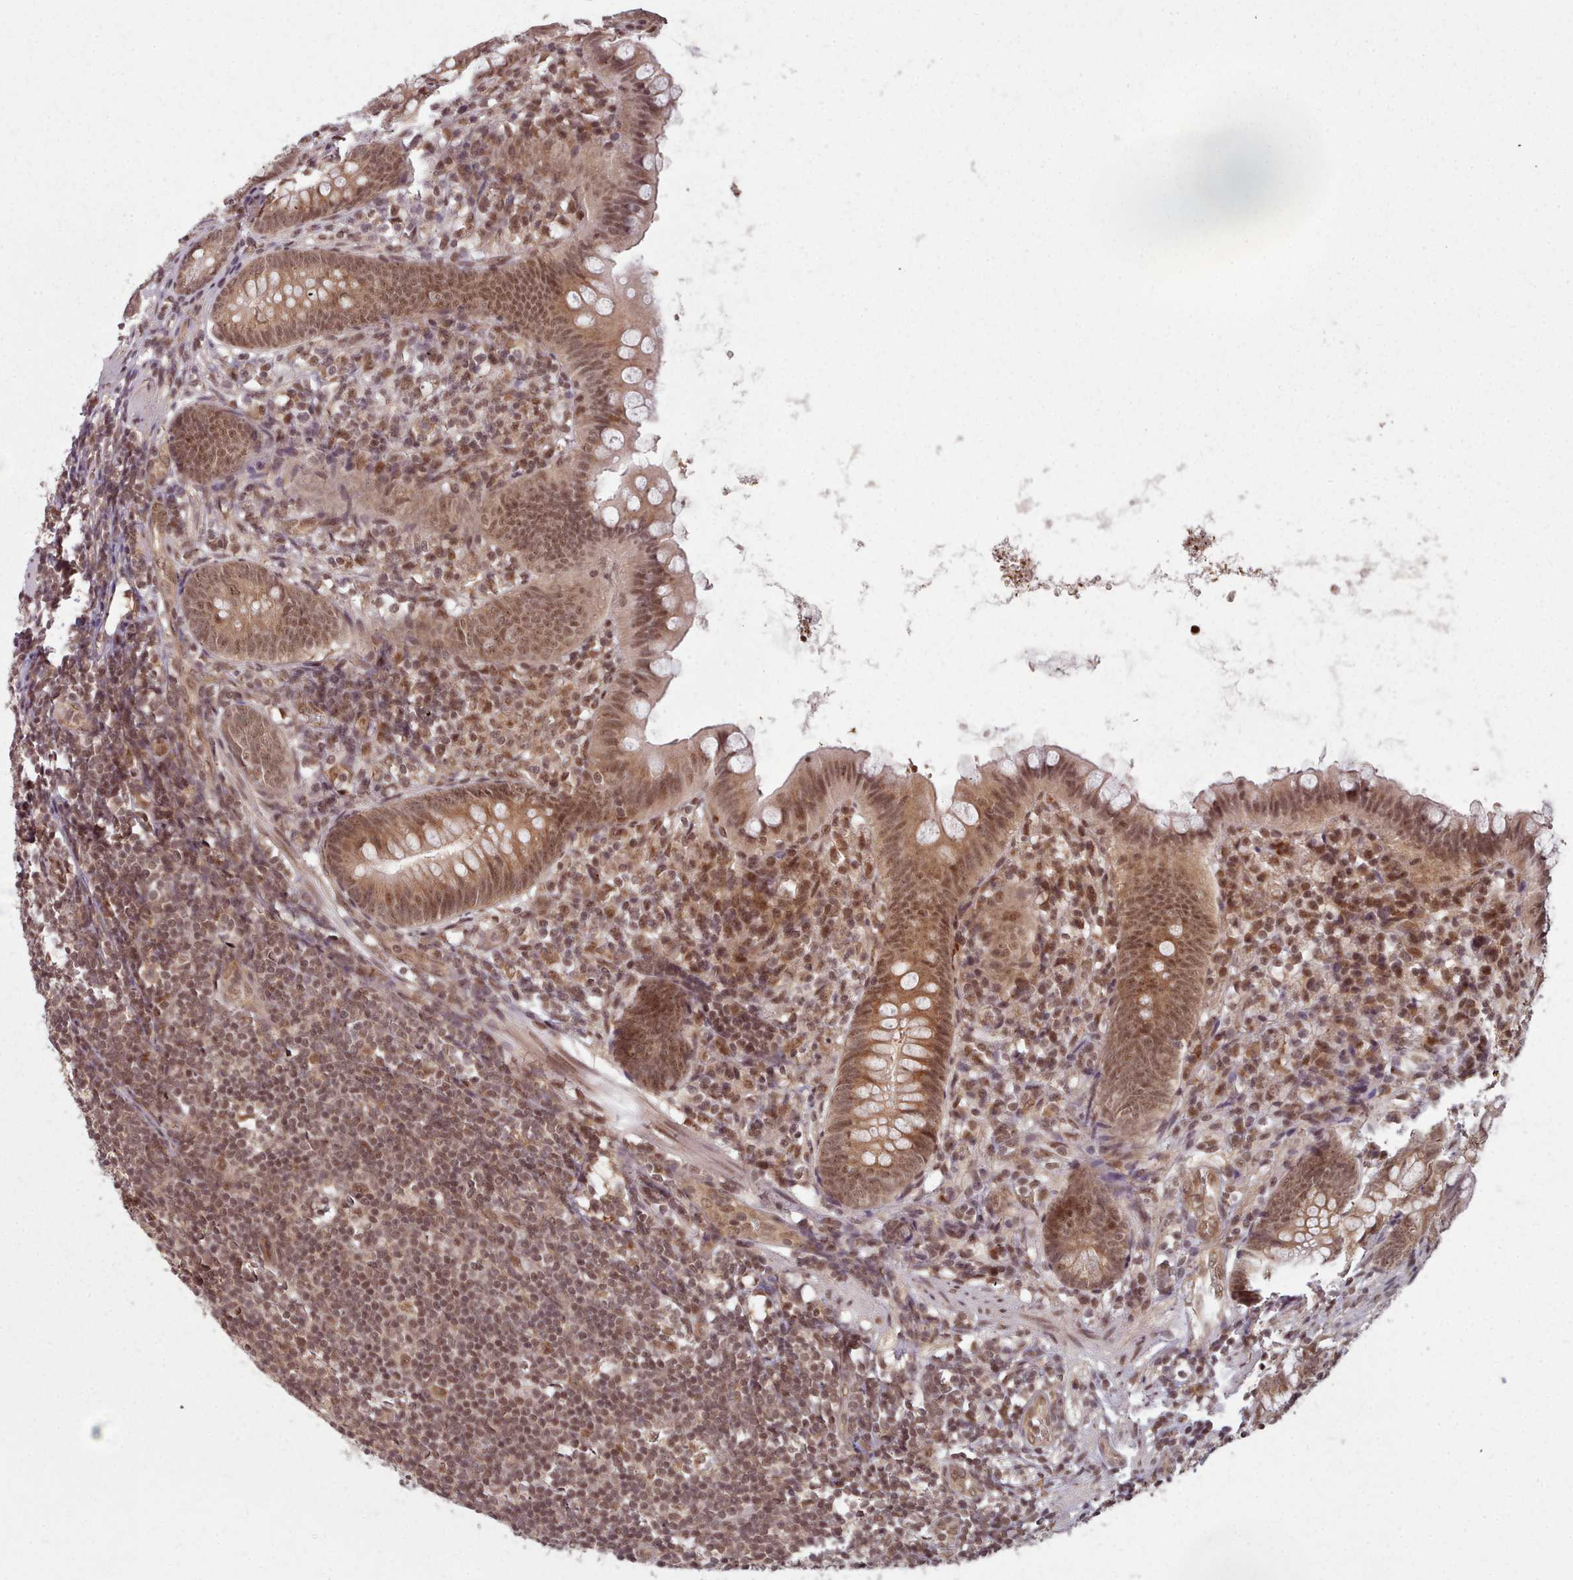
{"staining": {"intensity": "moderate", "quantity": ">75%", "location": "cytoplasmic/membranous,nuclear"}, "tissue": "appendix", "cell_type": "Glandular cells", "image_type": "normal", "snomed": [{"axis": "morphology", "description": "Normal tissue, NOS"}, {"axis": "topography", "description": "Appendix"}], "caption": "Protein expression analysis of benign human appendix reveals moderate cytoplasmic/membranous,nuclear expression in about >75% of glandular cells. The staining was performed using DAB to visualize the protein expression in brown, while the nuclei were stained in blue with hematoxylin (Magnification: 20x).", "gene": "DHX8", "patient": {"sex": "female", "age": 62}}